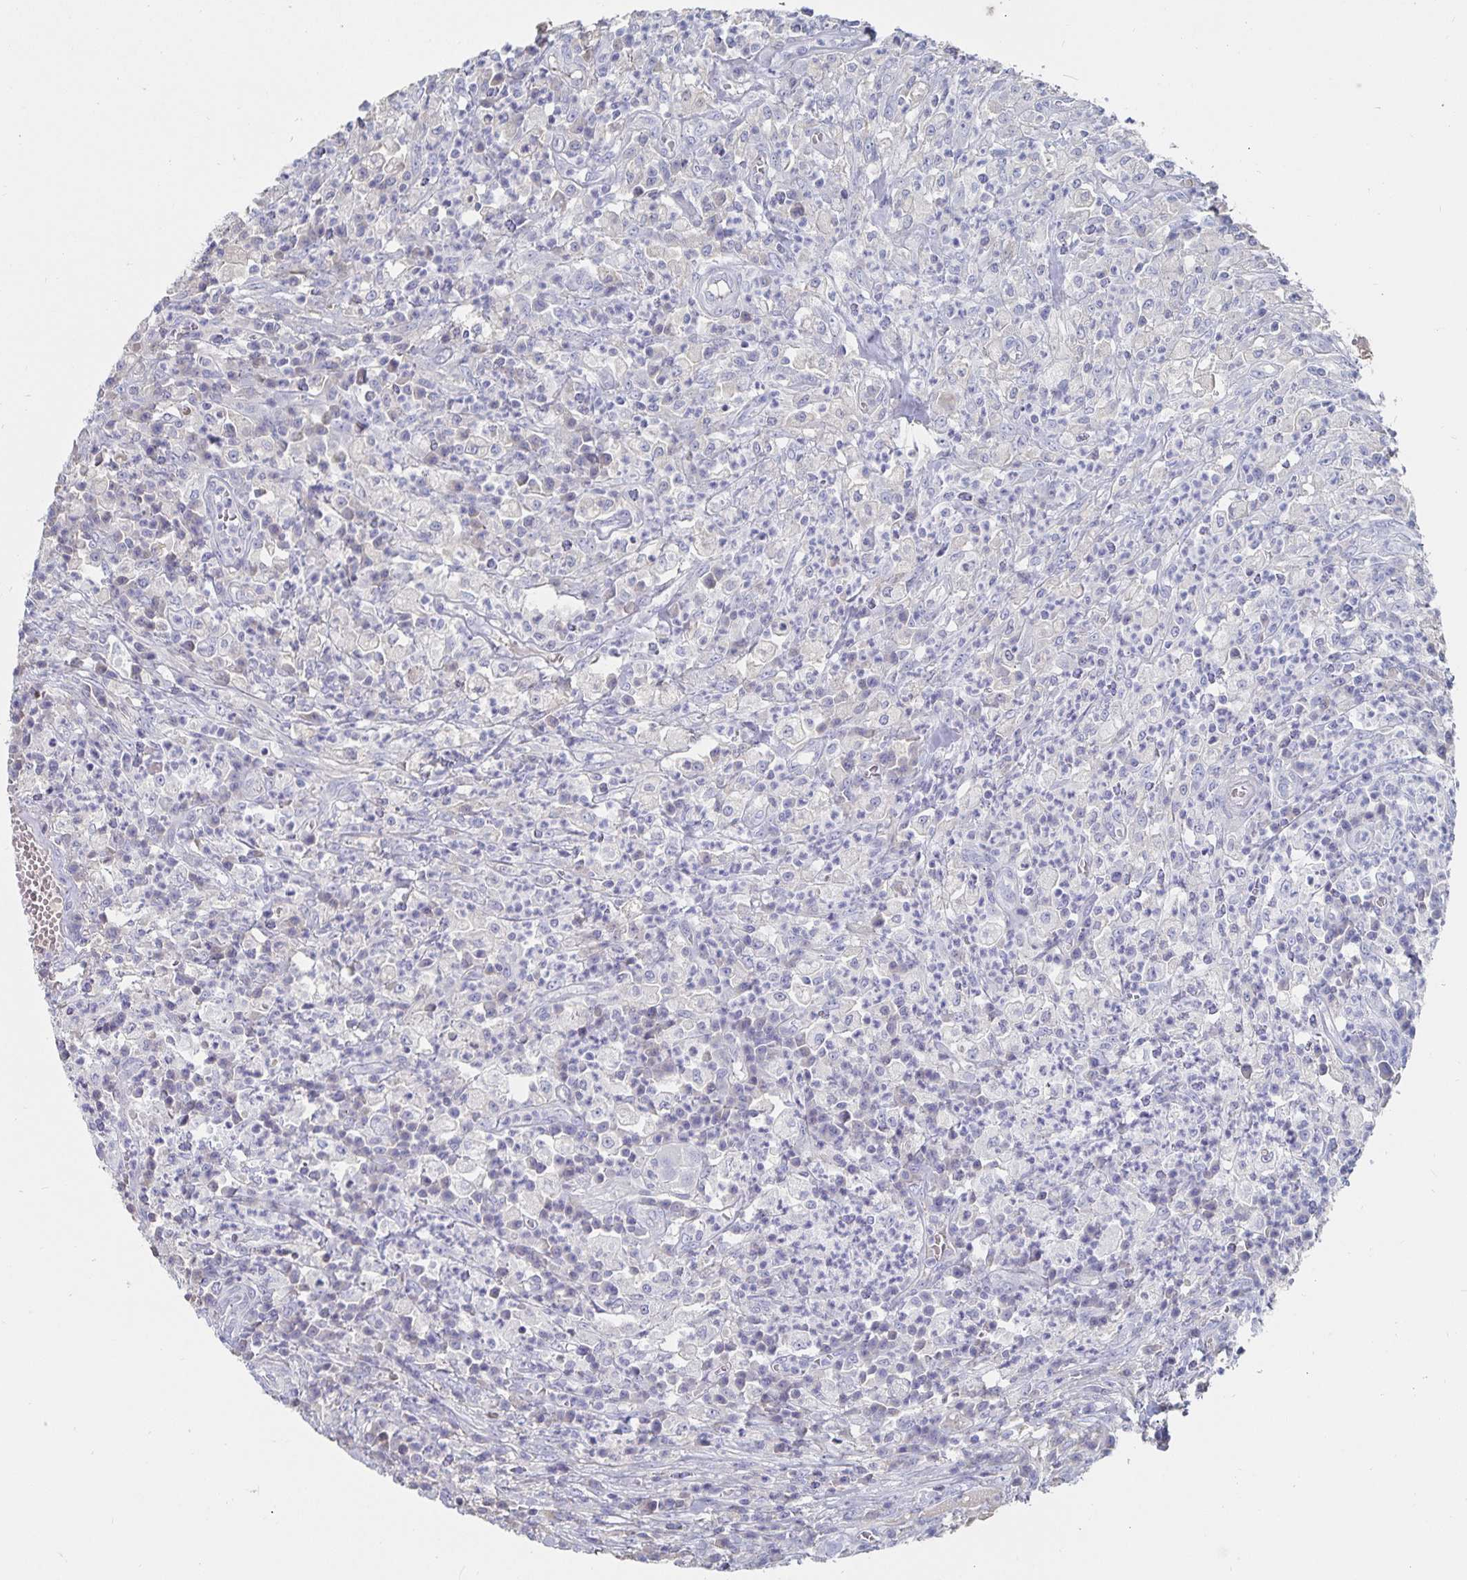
{"staining": {"intensity": "negative", "quantity": "none", "location": "none"}, "tissue": "colorectal cancer", "cell_type": "Tumor cells", "image_type": "cancer", "snomed": [{"axis": "morphology", "description": "Normal tissue, NOS"}, {"axis": "morphology", "description": "Adenocarcinoma, NOS"}, {"axis": "topography", "description": "Colon"}], "caption": "Tumor cells show no significant positivity in adenocarcinoma (colorectal).", "gene": "CFAP69", "patient": {"sex": "male", "age": 65}}